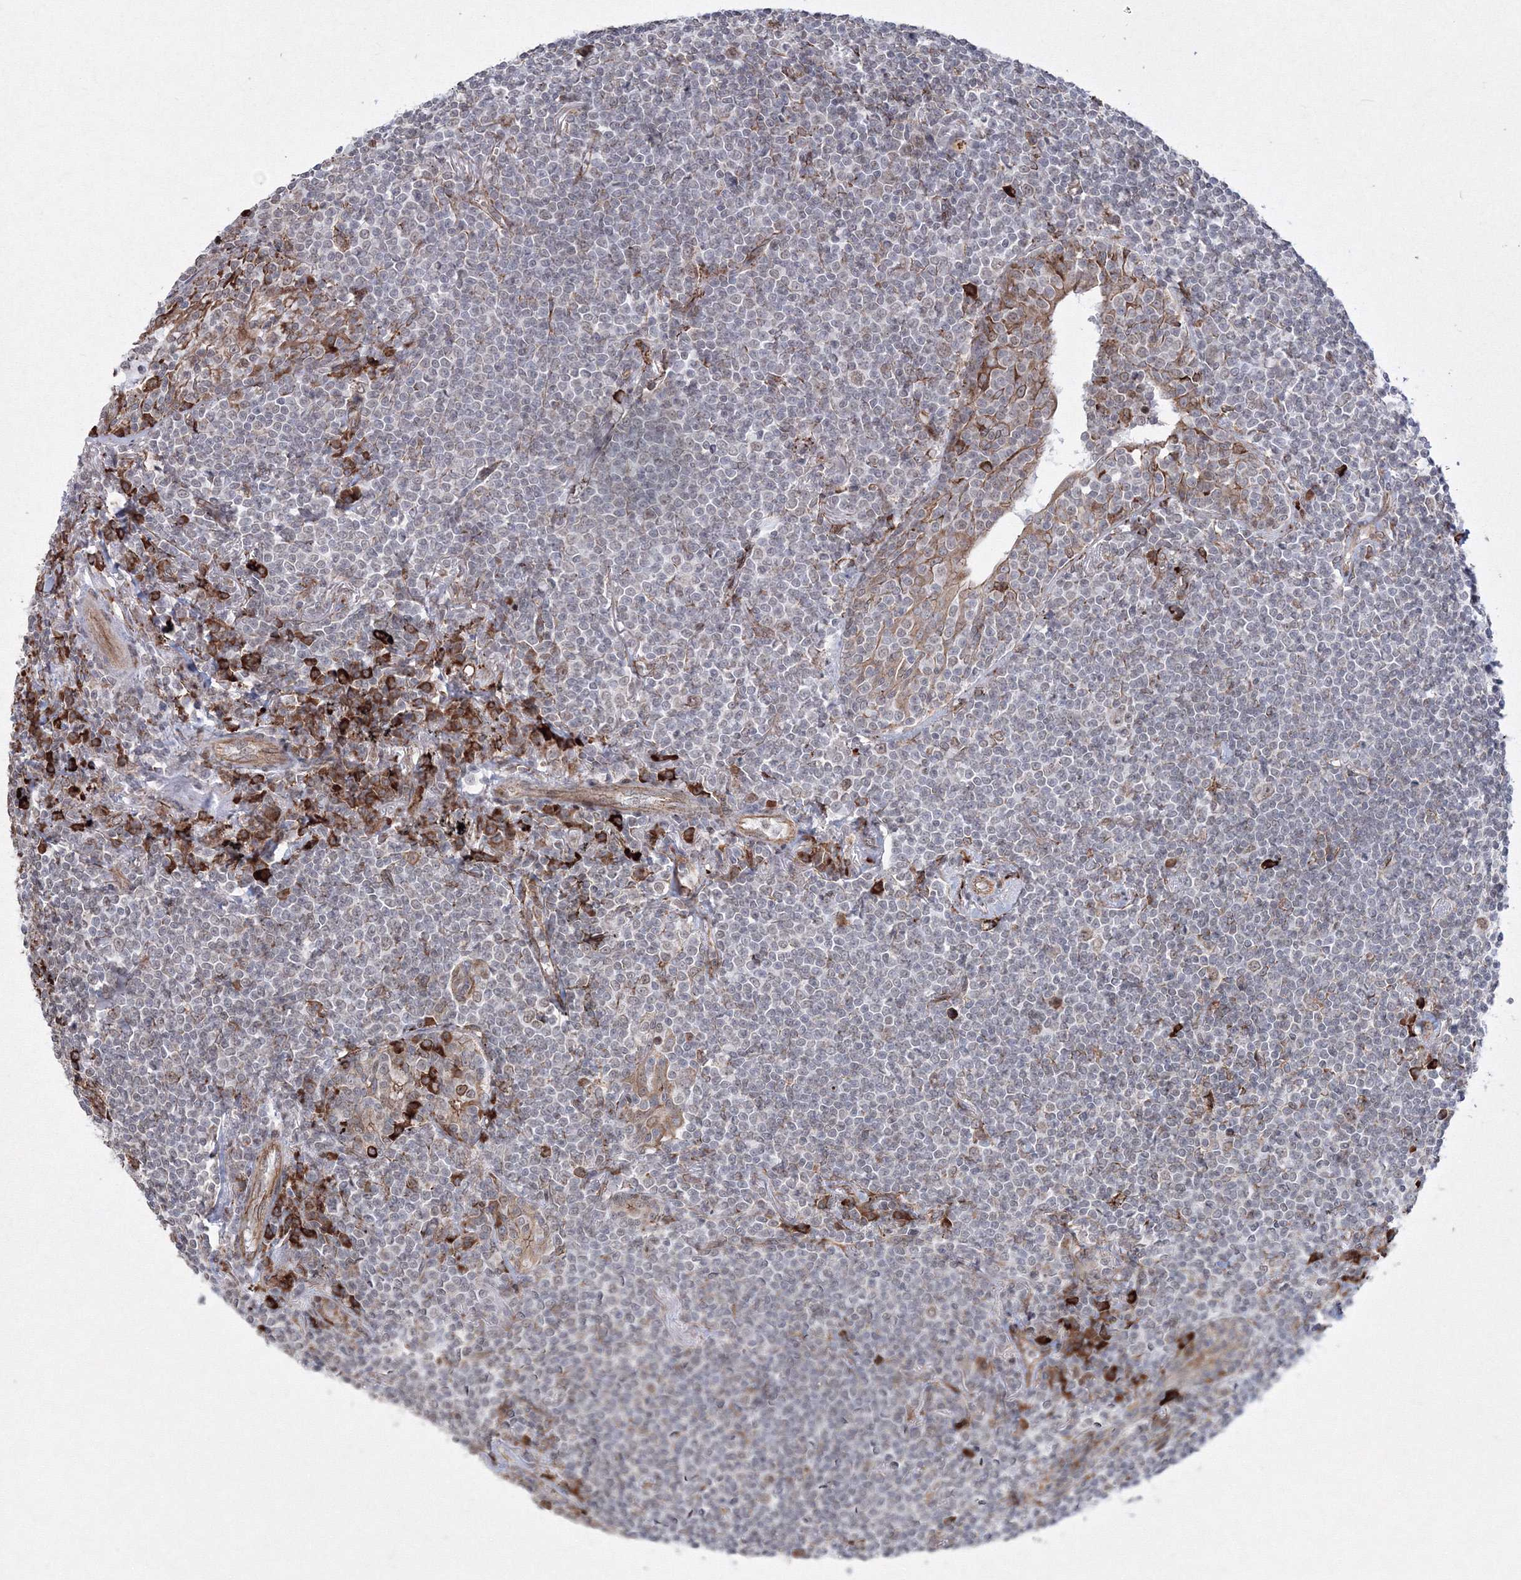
{"staining": {"intensity": "negative", "quantity": "none", "location": "none"}, "tissue": "lymphoma", "cell_type": "Tumor cells", "image_type": "cancer", "snomed": [{"axis": "morphology", "description": "Malignant lymphoma, non-Hodgkin's type, Low grade"}, {"axis": "topography", "description": "Lung"}], "caption": "The photomicrograph exhibits no significant staining in tumor cells of malignant lymphoma, non-Hodgkin's type (low-grade). (Immunohistochemistry, brightfield microscopy, high magnification).", "gene": "EFCAB12", "patient": {"sex": "female", "age": 71}}